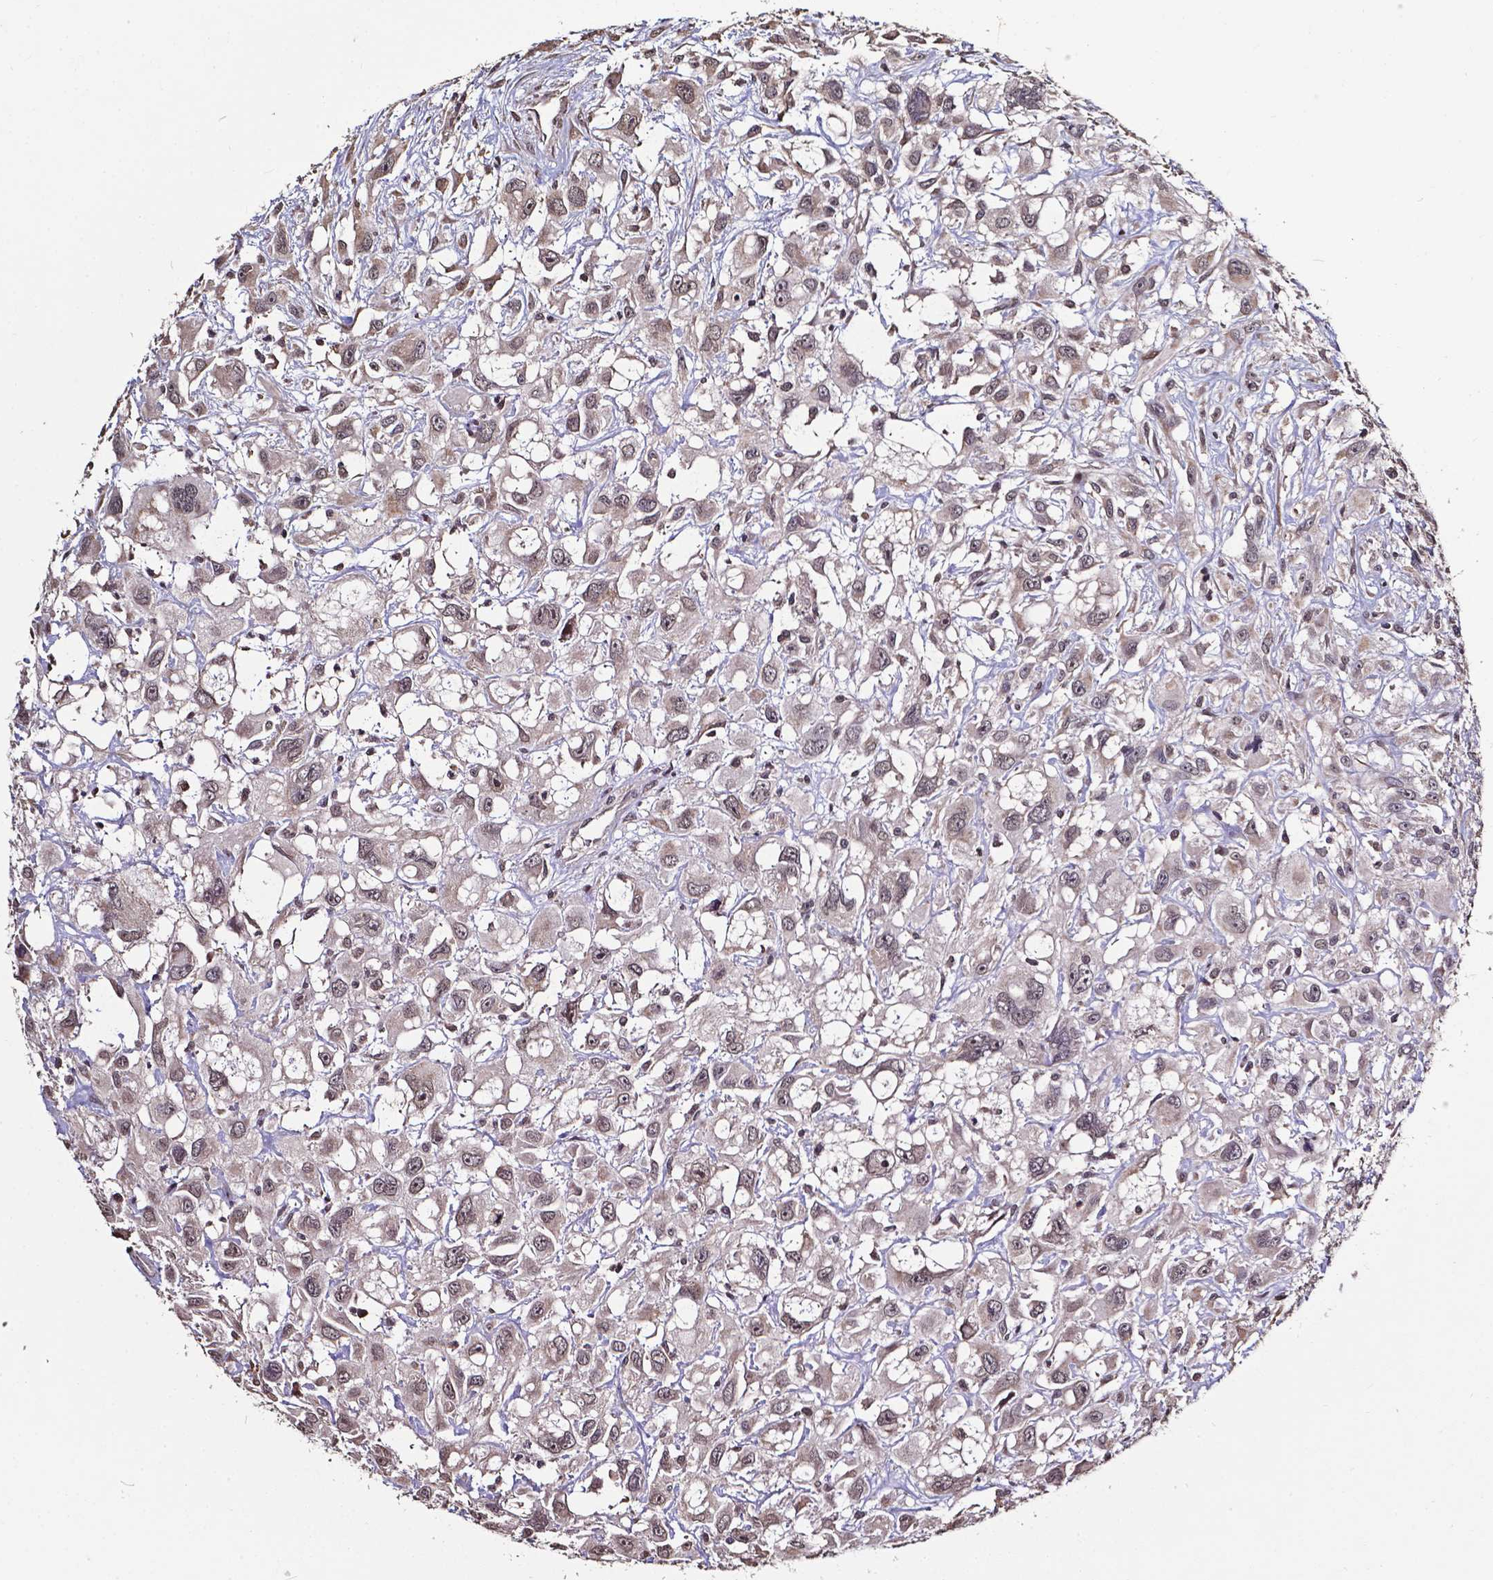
{"staining": {"intensity": "weak", "quantity": "<25%", "location": "cytoplasmic/membranous"}, "tissue": "head and neck cancer", "cell_type": "Tumor cells", "image_type": "cancer", "snomed": [{"axis": "morphology", "description": "Squamous cell carcinoma, NOS"}, {"axis": "morphology", "description": "Squamous cell carcinoma, metastatic, NOS"}, {"axis": "topography", "description": "Oral tissue"}, {"axis": "topography", "description": "Head-Neck"}], "caption": "This histopathology image is of head and neck cancer (metastatic squamous cell carcinoma) stained with IHC to label a protein in brown with the nuclei are counter-stained blue. There is no positivity in tumor cells.", "gene": "GLRA2", "patient": {"sex": "female", "age": 85}}